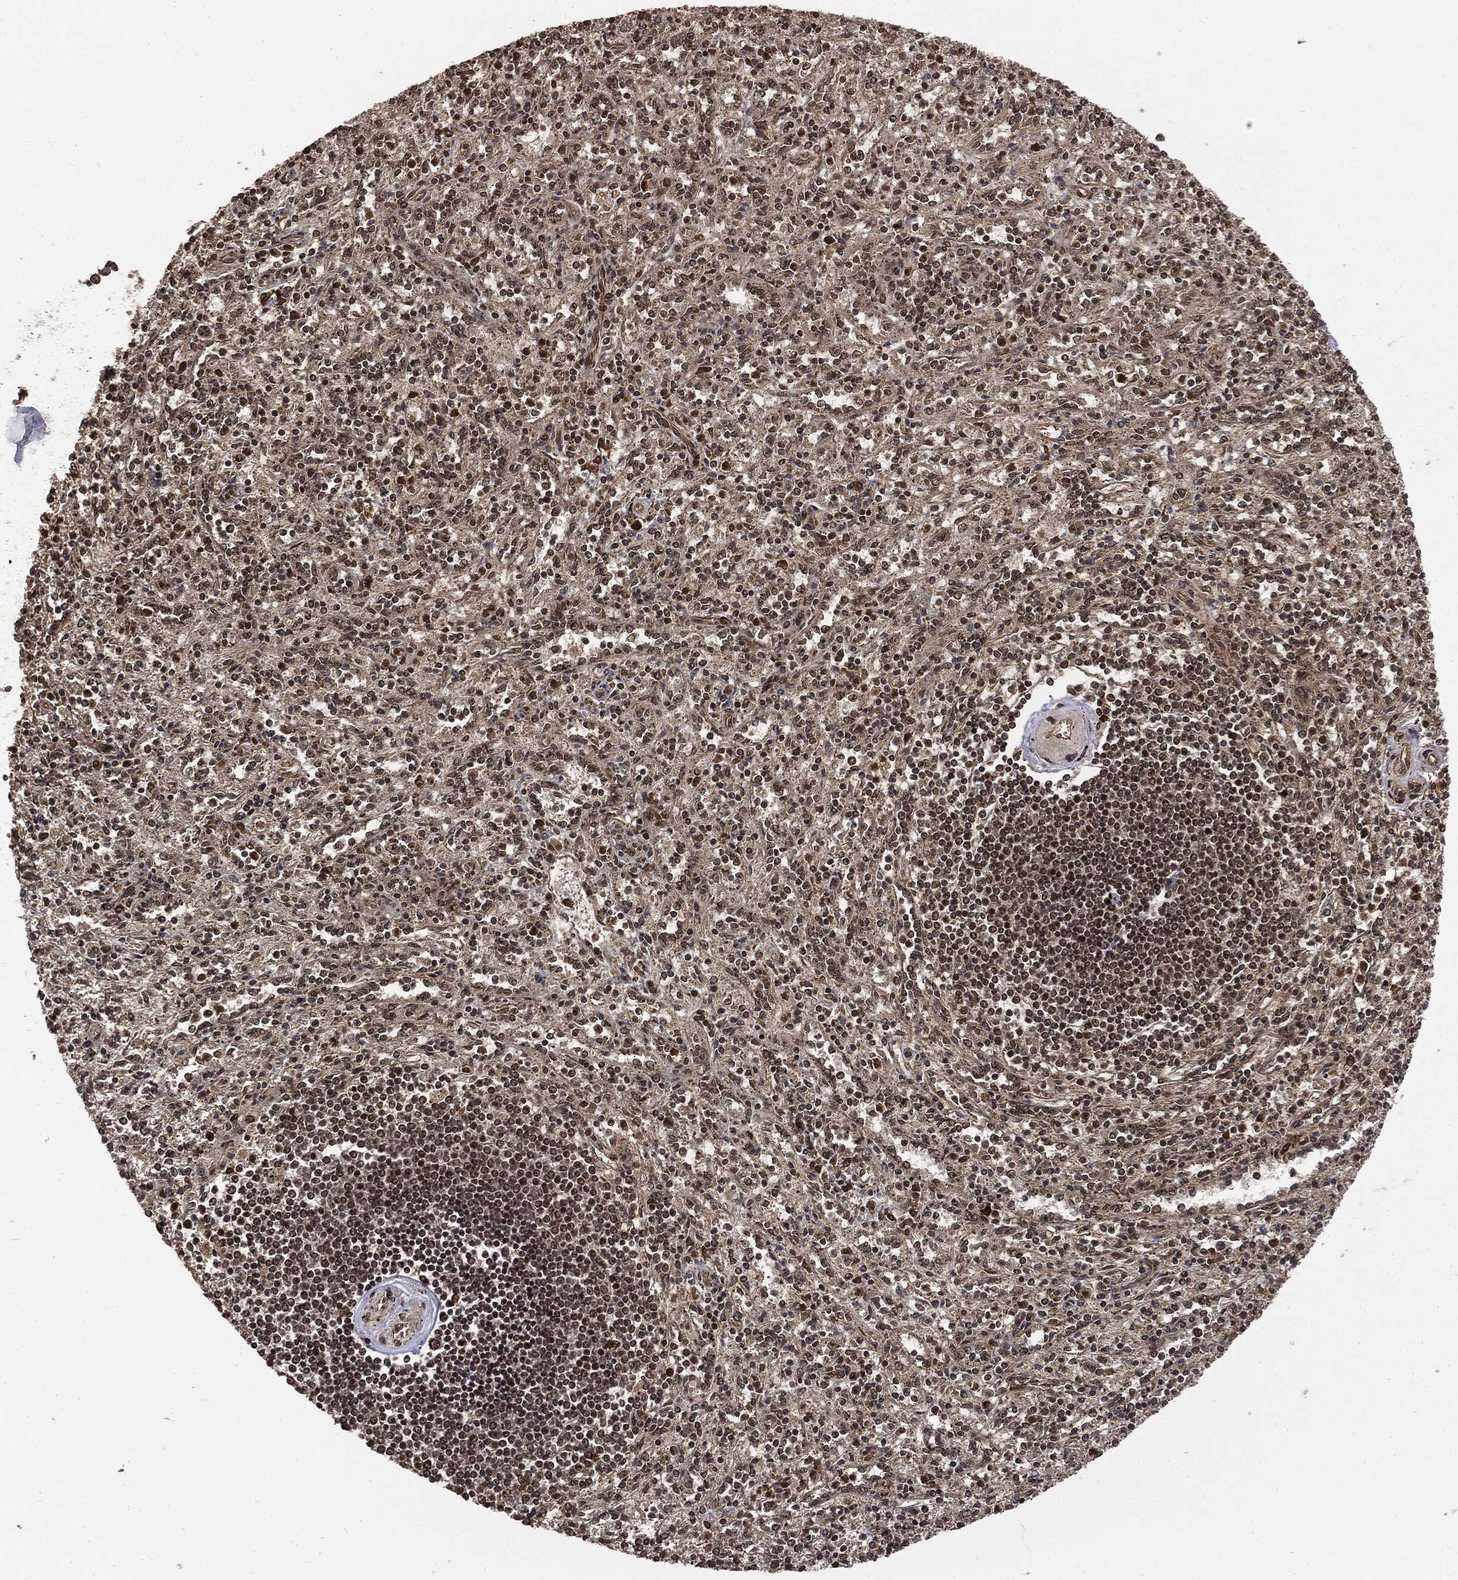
{"staining": {"intensity": "strong", "quantity": "<25%", "location": "cytoplasmic/membranous,nuclear"}, "tissue": "spleen", "cell_type": "Cells in red pulp", "image_type": "normal", "snomed": [{"axis": "morphology", "description": "Normal tissue, NOS"}, {"axis": "topography", "description": "Spleen"}], "caption": "This is an image of immunohistochemistry (IHC) staining of normal spleen, which shows strong positivity in the cytoplasmic/membranous,nuclear of cells in red pulp.", "gene": "CTDP1", "patient": {"sex": "male", "age": 69}}